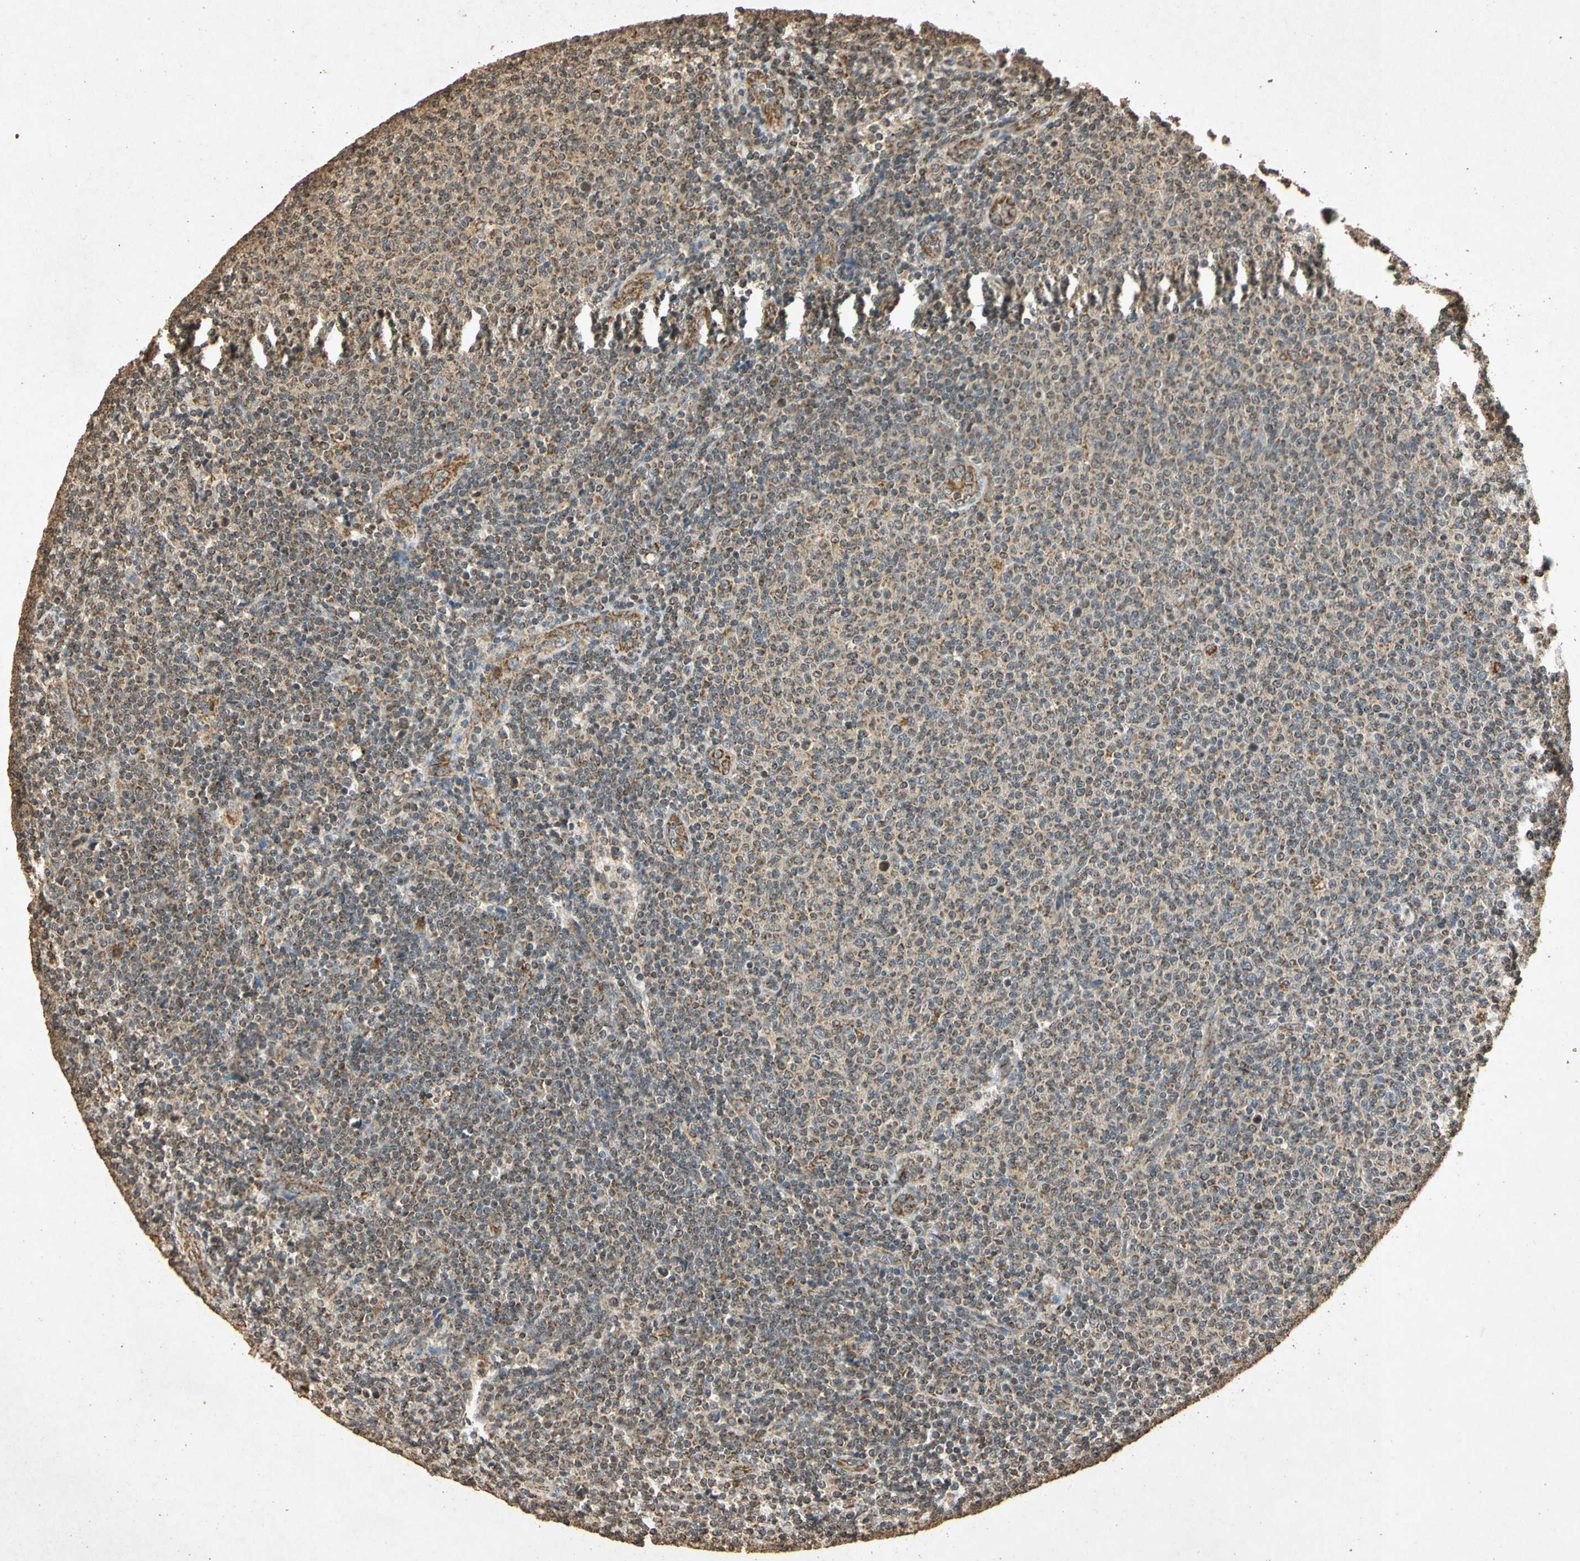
{"staining": {"intensity": "weak", "quantity": ">75%", "location": "cytoplasmic/membranous"}, "tissue": "lymphoma", "cell_type": "Tumor cells", "image_type": "cancer", "snomed": [{"axis": "morphology", "description": "Malignant lymphoma, non-Hodgkin's type, Low grade"}, {"axis": "topography", "description": "Lymph node"}], "caption": "Lymphoma stained for a protein (brown) reveals weak cytoplasmic/membranous positive expression in approximately >75% of tumor cells.", "gene": "PRDX3", "patient": {"sex": "male", "age": 66}}